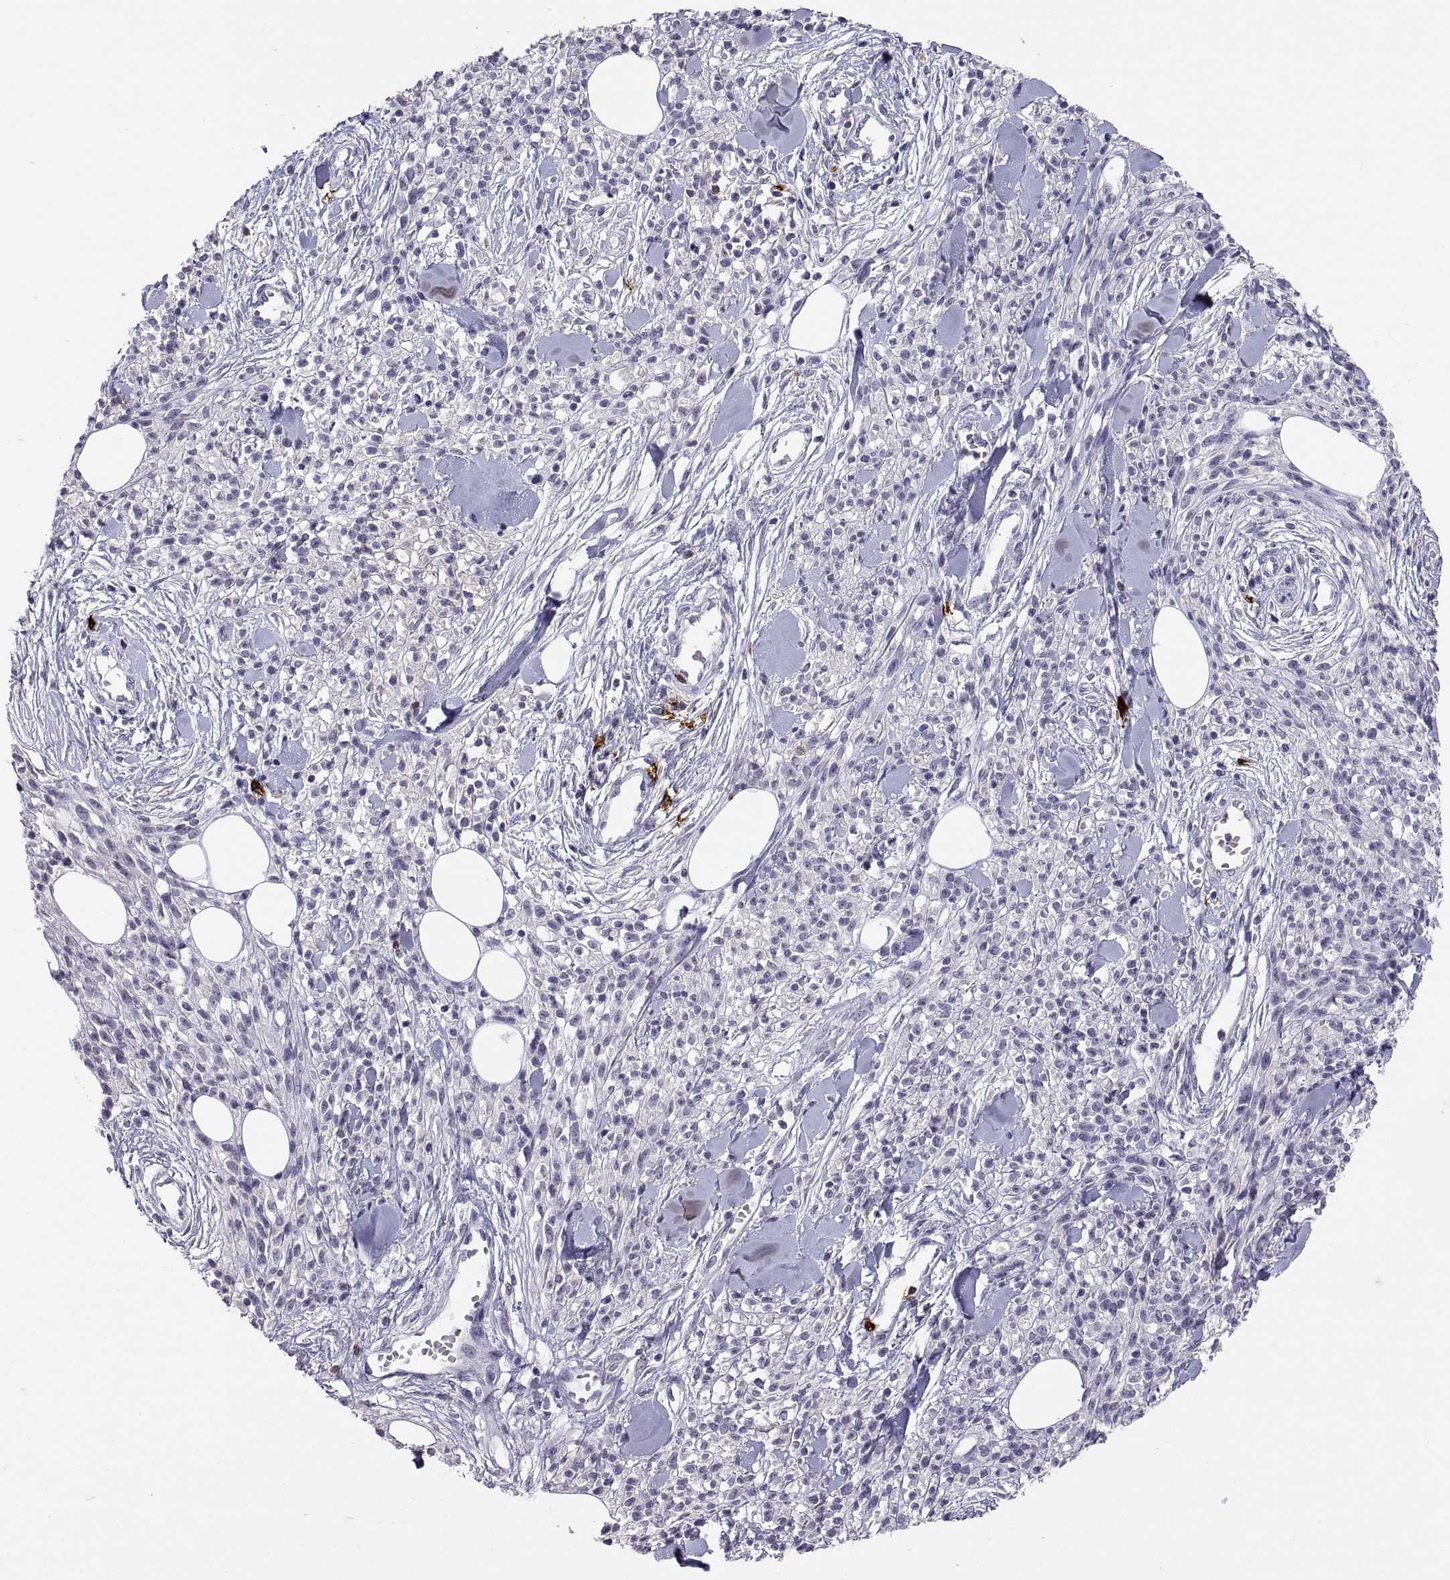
{"staining": {"intensity": "negative", "quantity": "none", "location": "none"}, "tissue": "melanoma", "cell_type": "Tumor cells", "image_type": "cancer", "snomed": [{"axis": "morphology", "description": "Malignant melanoma, NOS"}, {"axis": "topography", "description": "Skin"}, {"axis": "topography", "description": "Skin of trunk"}], "caption": "This photomicrograph is of melanoma stained with IHC to label a protein in brown with the nuclei are counter-stained blue. There is no staining in tumor cells.", "gene": "MS4A1", "patient": {"sex": "male", "age": 74}}